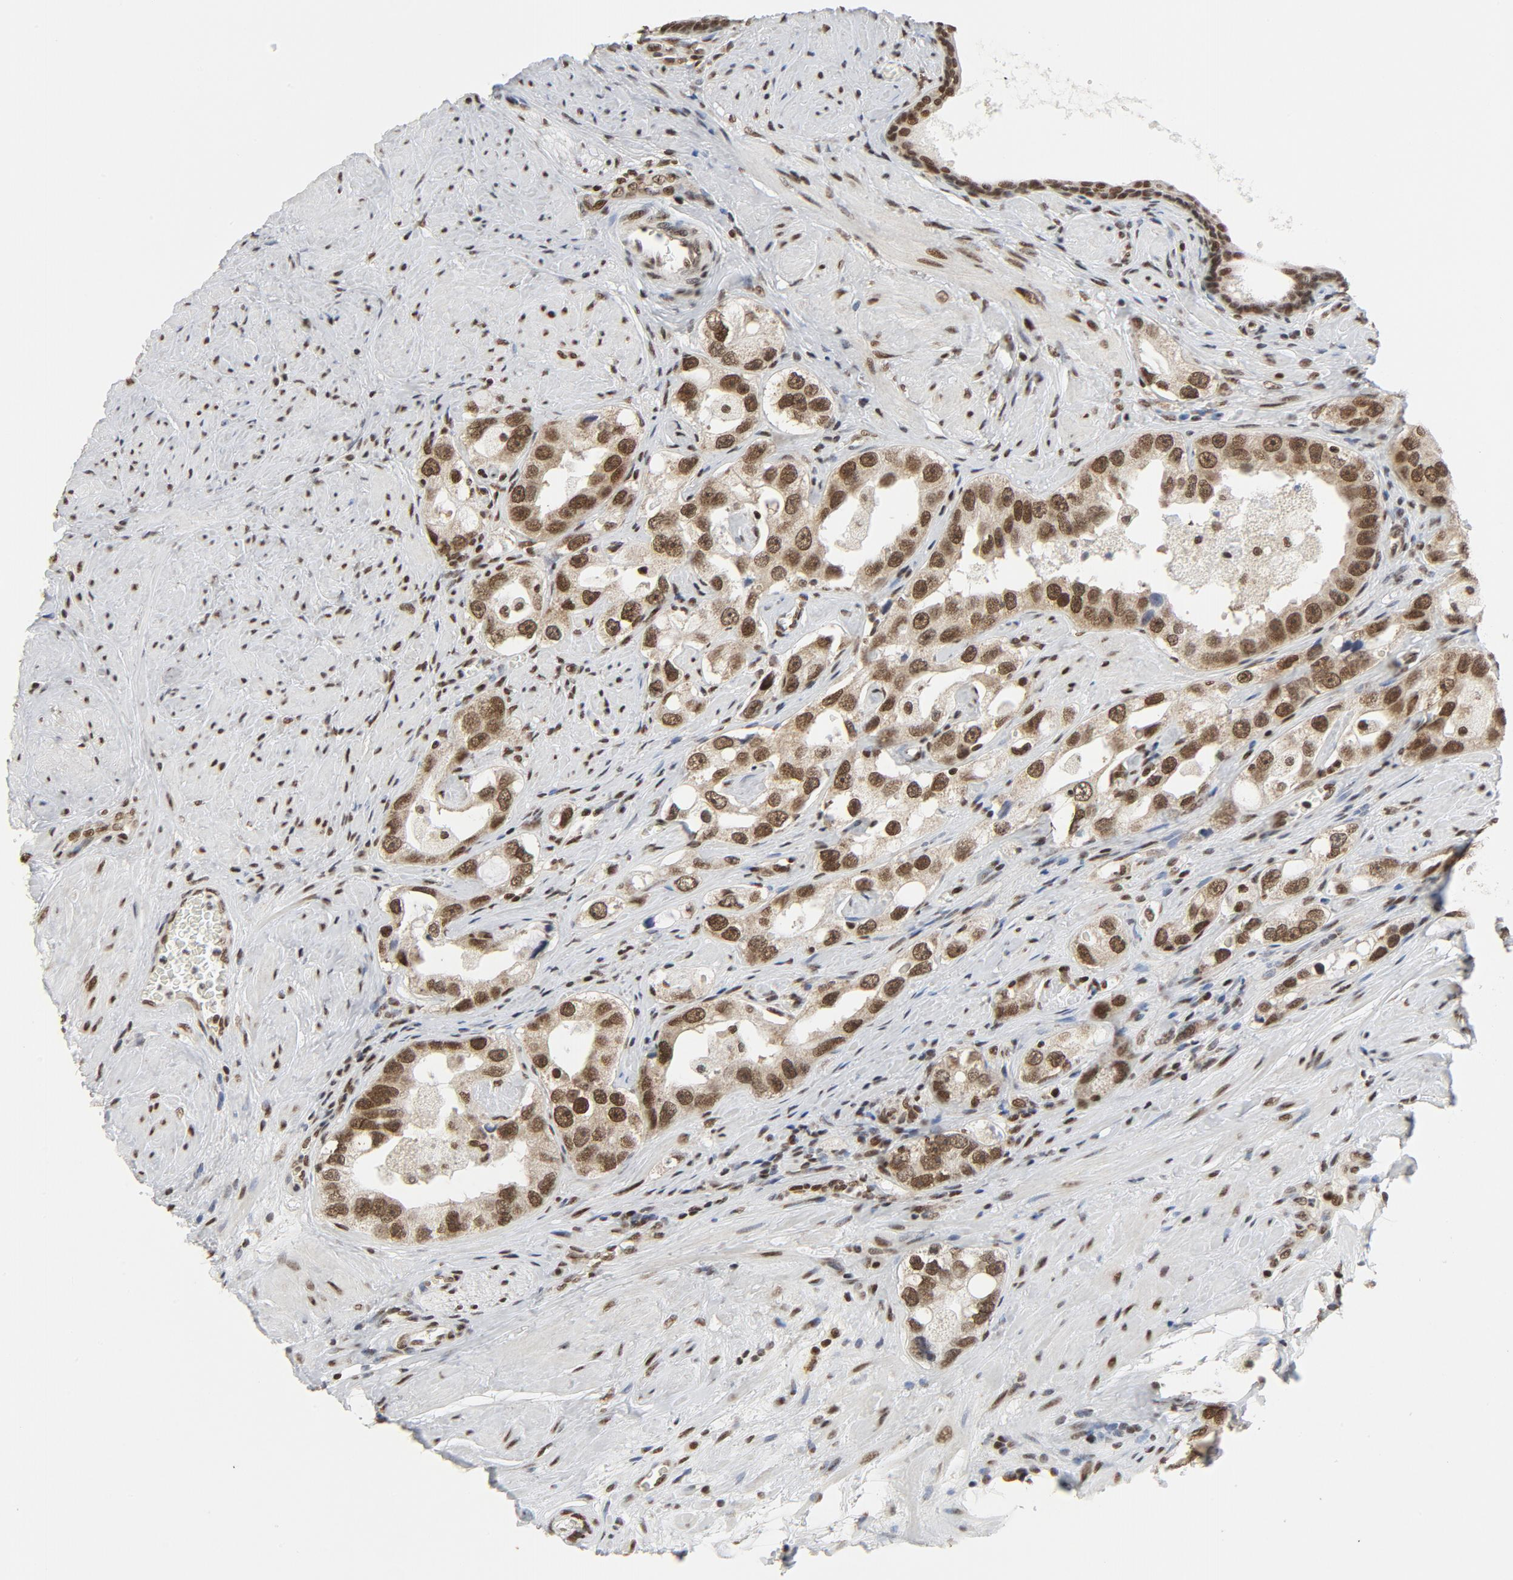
{"staining": {"intensity": "strong", "quantity": ">75%", "location": "nuclear"}, "tissue": "prostate cancer", "cell_type": "Tumor cells", "image_type": "cancer", "snomed": [{"axis": "morphology", "description": "Adenocarcinoma, High grade"}, {"axis": "topography", "description": "Prostate"}], "caption": "Human prostate cancer (high-grade adenocarcinoma) stained for a protein (brown) shows strong nuclear positive expression in approximately >75% of tumor cells.", "gene": "ERCC1", "patient": {"sex": "male", "age": 63}}